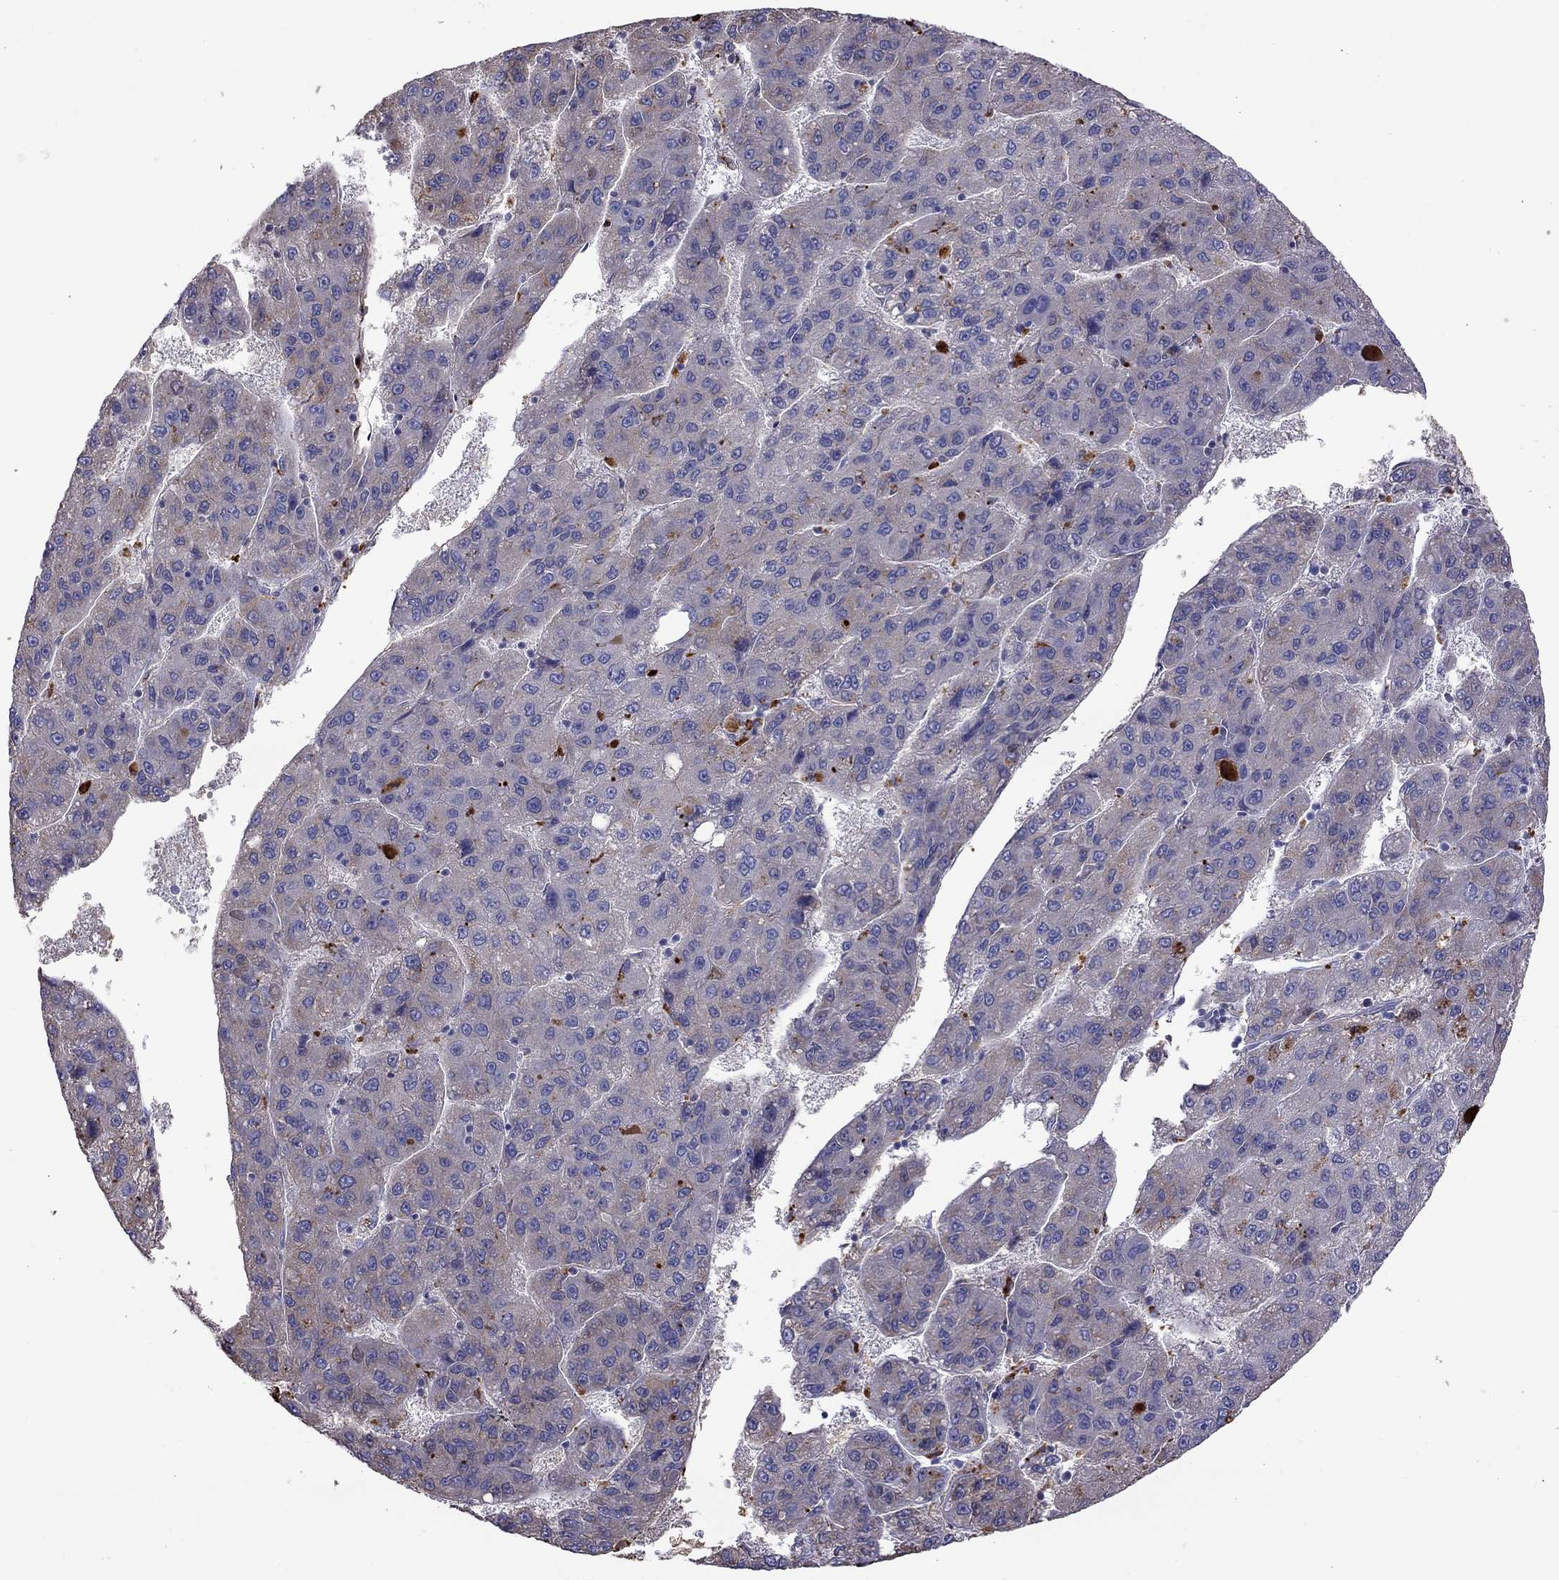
{"staining": {"intensity": "moderate", "quantity": "25%-75%", "location": "cytoplasmic/membranous"}, "tissue": "liver cancer", "cell_type": "Tumor cells", "image_type": "cancer", "snomed": [{"axis": "morphology", "description": "Carcinoma, Hepatocellular, NOS"}, {"axis": "topography", "description": "Liver"}], "caption": "Human hepatocellular carcinoma (liver) stained with a protein marker demonstrates moderate staining in tumor cells.", "gene": "SERPINA3", "patient": {"sex": "female", "age": 82}}